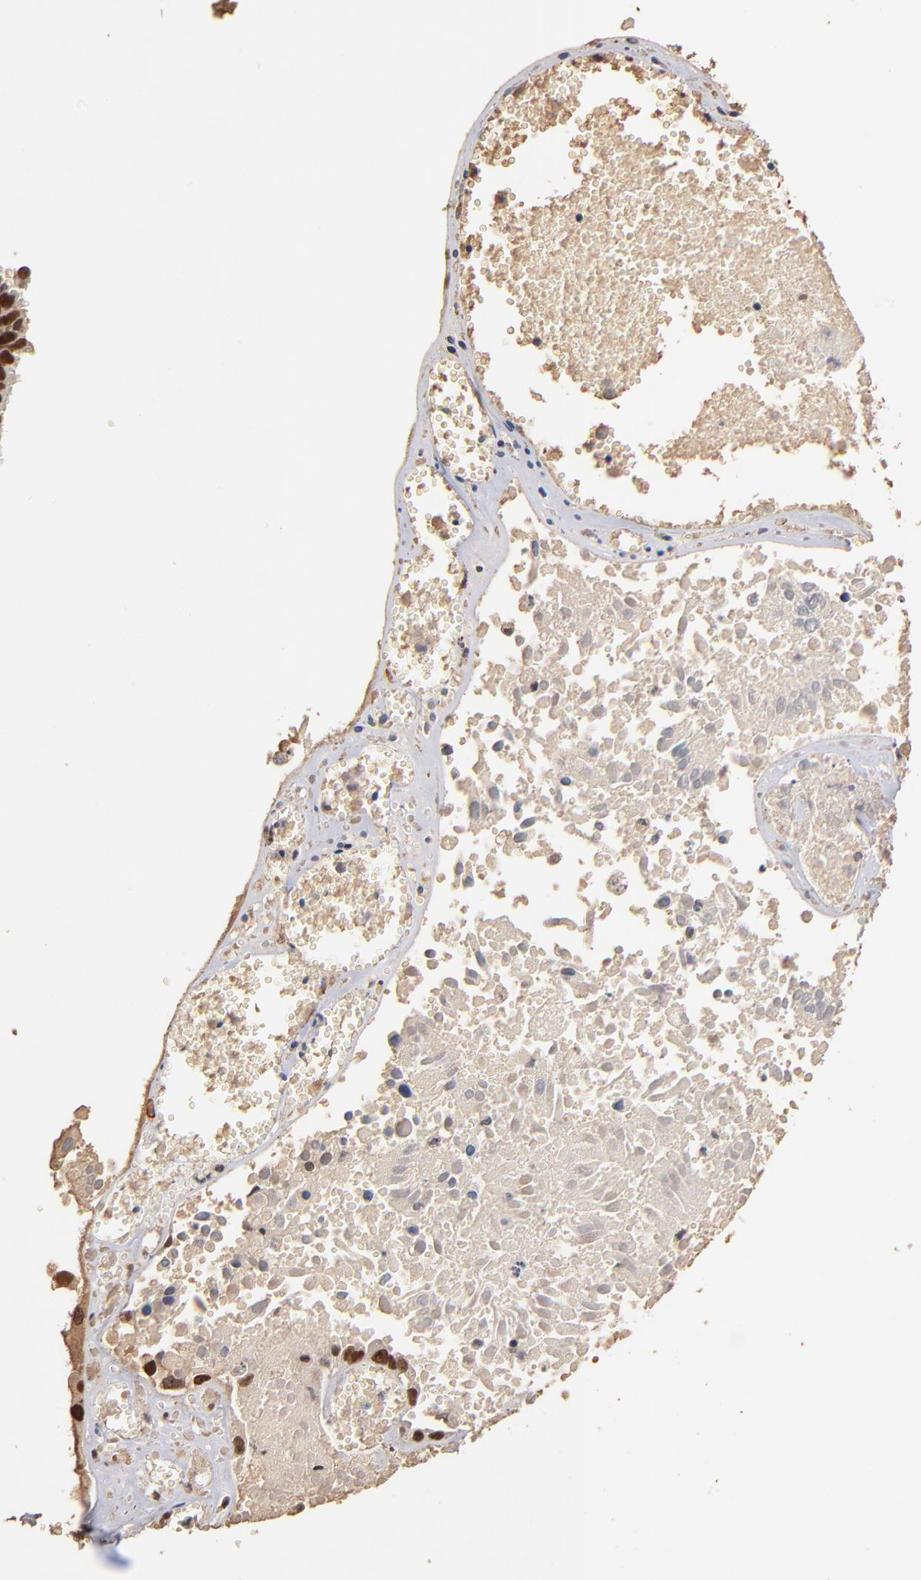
{"staining": {"intensity": "strong", "quantity": ">75%", "location": "nuclear"}, "tissue": "ovarian cancer", "cell_type": "Tumor cells", "image_type": "cancer", "snomed": [{"axis": "morphology", "description": "Carcinoma, endometroid"}, {"axis": "topography", "description": "Ovary"}], "caption": "About >75% of tumor cells in ovarian cancer display strong nuclear protein expression as visualized by brown immunohistochemical staining.", "gene": "ZNF146", "patient": {"sex": "female", "age": 85}}